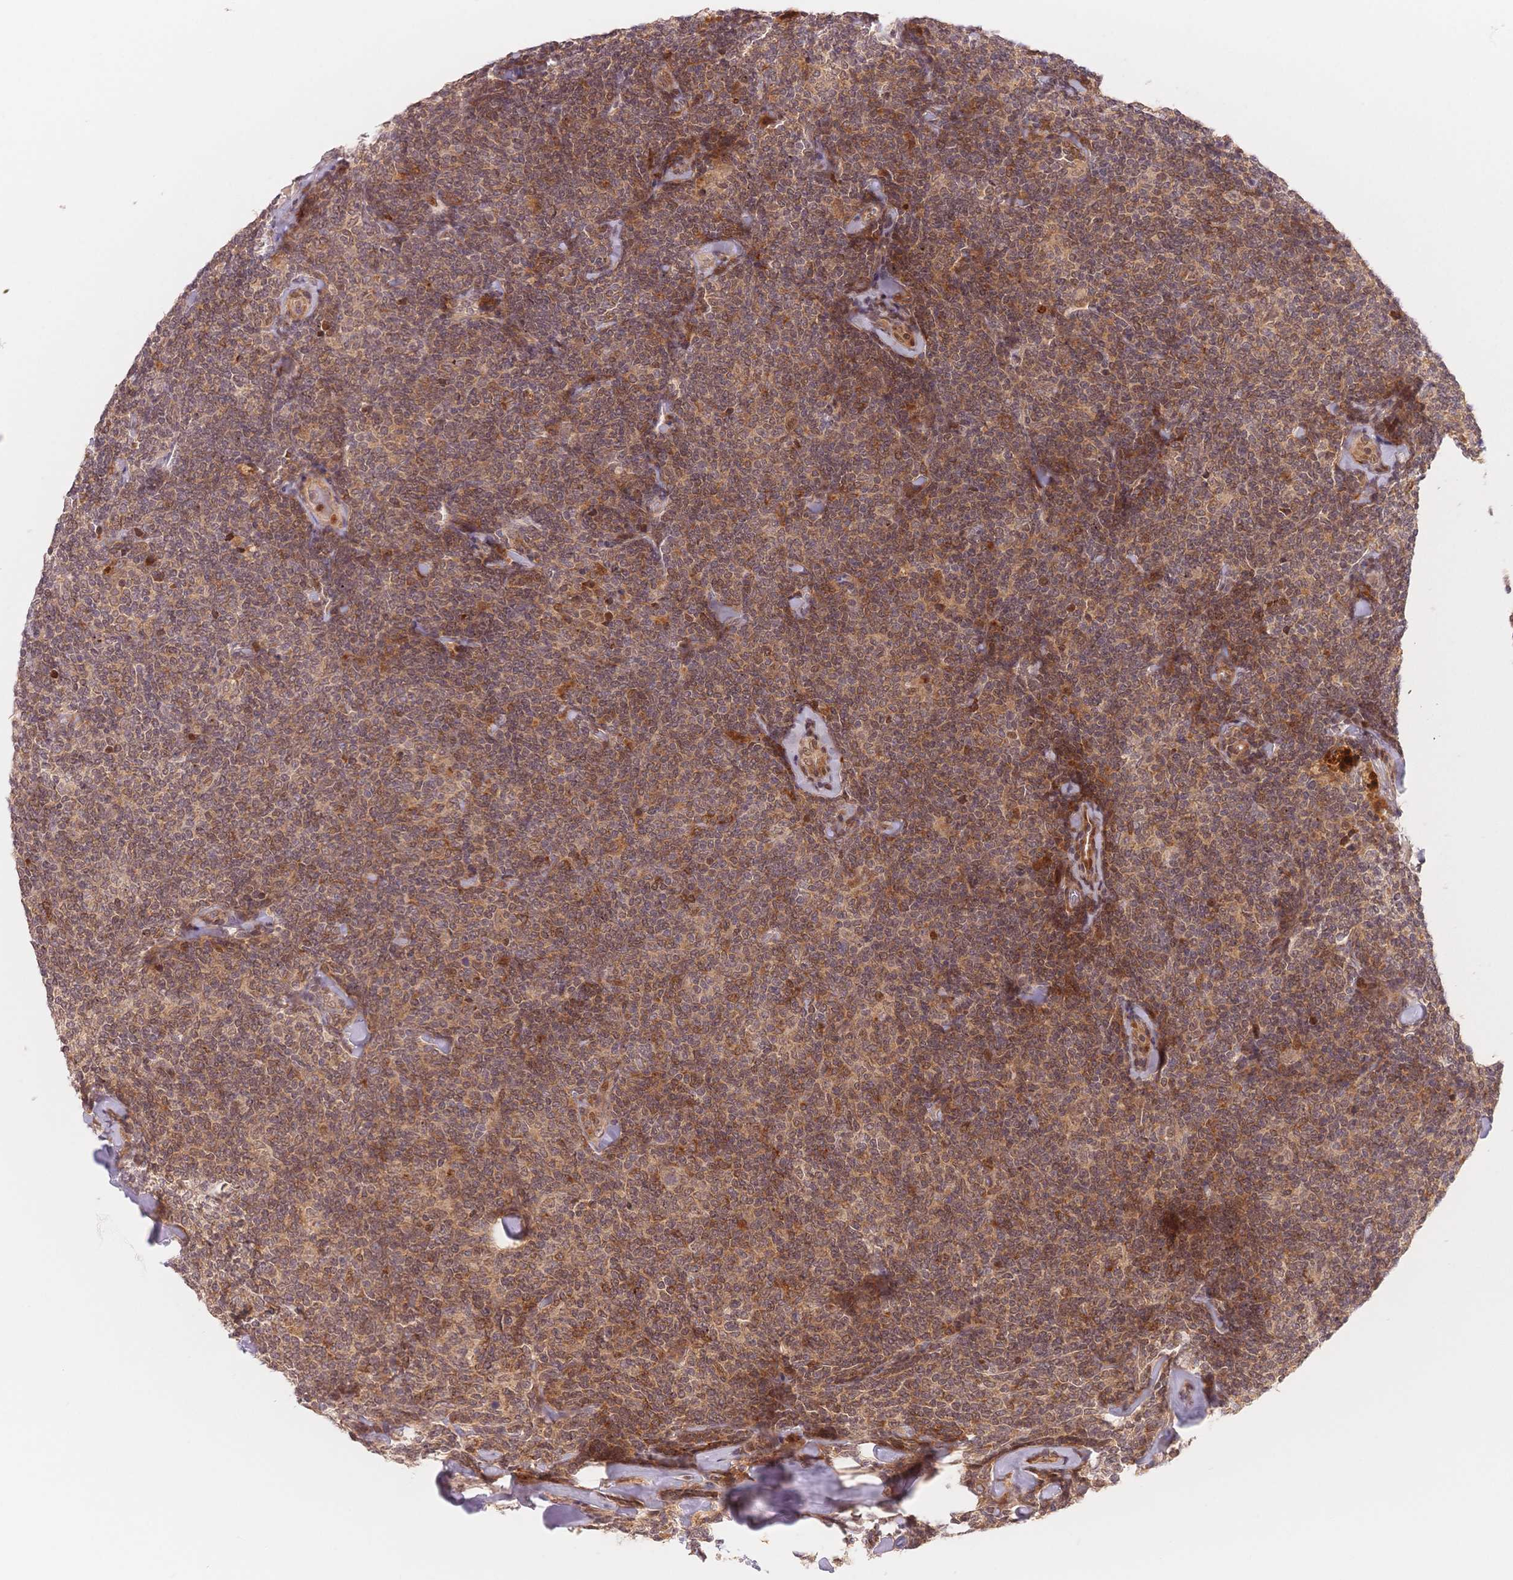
{"staining": {"intensity": "weak", "quantity": ">75%", "location": "nuclear"}, "tissue": "lymphoma", "cell_type": "Tumor cells", "image_type": "cancer", "snomed": [{"axis": "morphology", "description": "Malignant lymphoma, non-Hodgkin's type, Low grade"}, {"axis": "topography", "description": "Lymph node"}], "caption": "Human low-grade malignant lymphoma, non-Hodgkin's type stained for a protein (brown) demonstrates weak nuclear positive expression in approximately >75% of tumor cells.", "gene": "STK39", "patient": {"sex": "female", "age": 56}}